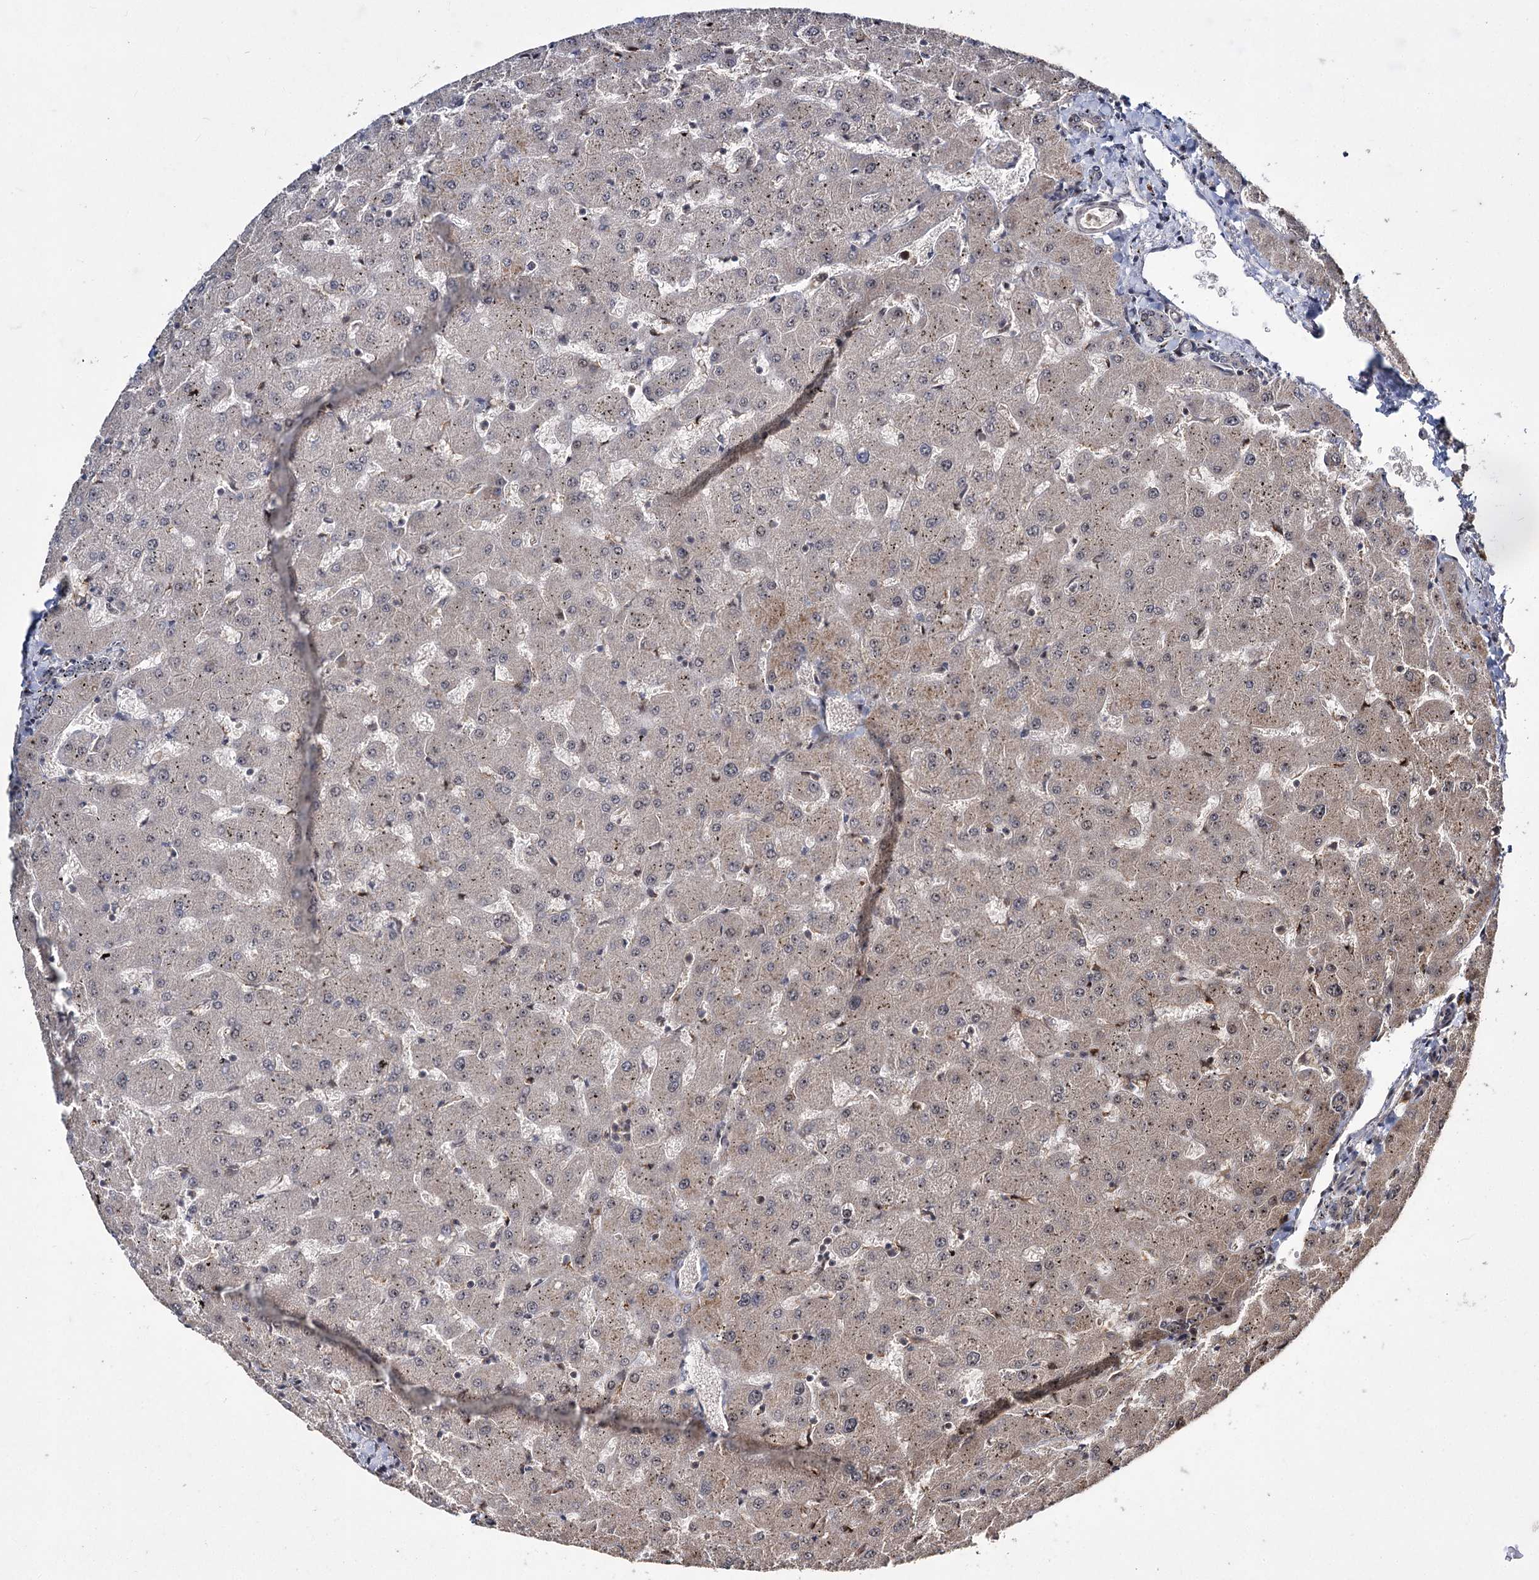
{"staining": {"intensity": "negative", "quantity": "none", "location": "none"}, "tissue": "liver", "cell_type": "Cholangiocytes", "image_type": "normal", "snomed": [{"axis": "morphology", "description": "Normal tissue, NOS"}, {"axis": "topography", "description": "Liver"}], "caption": "High power microscopy photomicrograph of an immunohistochemistry micrograph of normal liver, revealing no significant staining in cholangiocytes.", "gene": "MKNK2", "patient": {"sex": "female", "age": 63}}